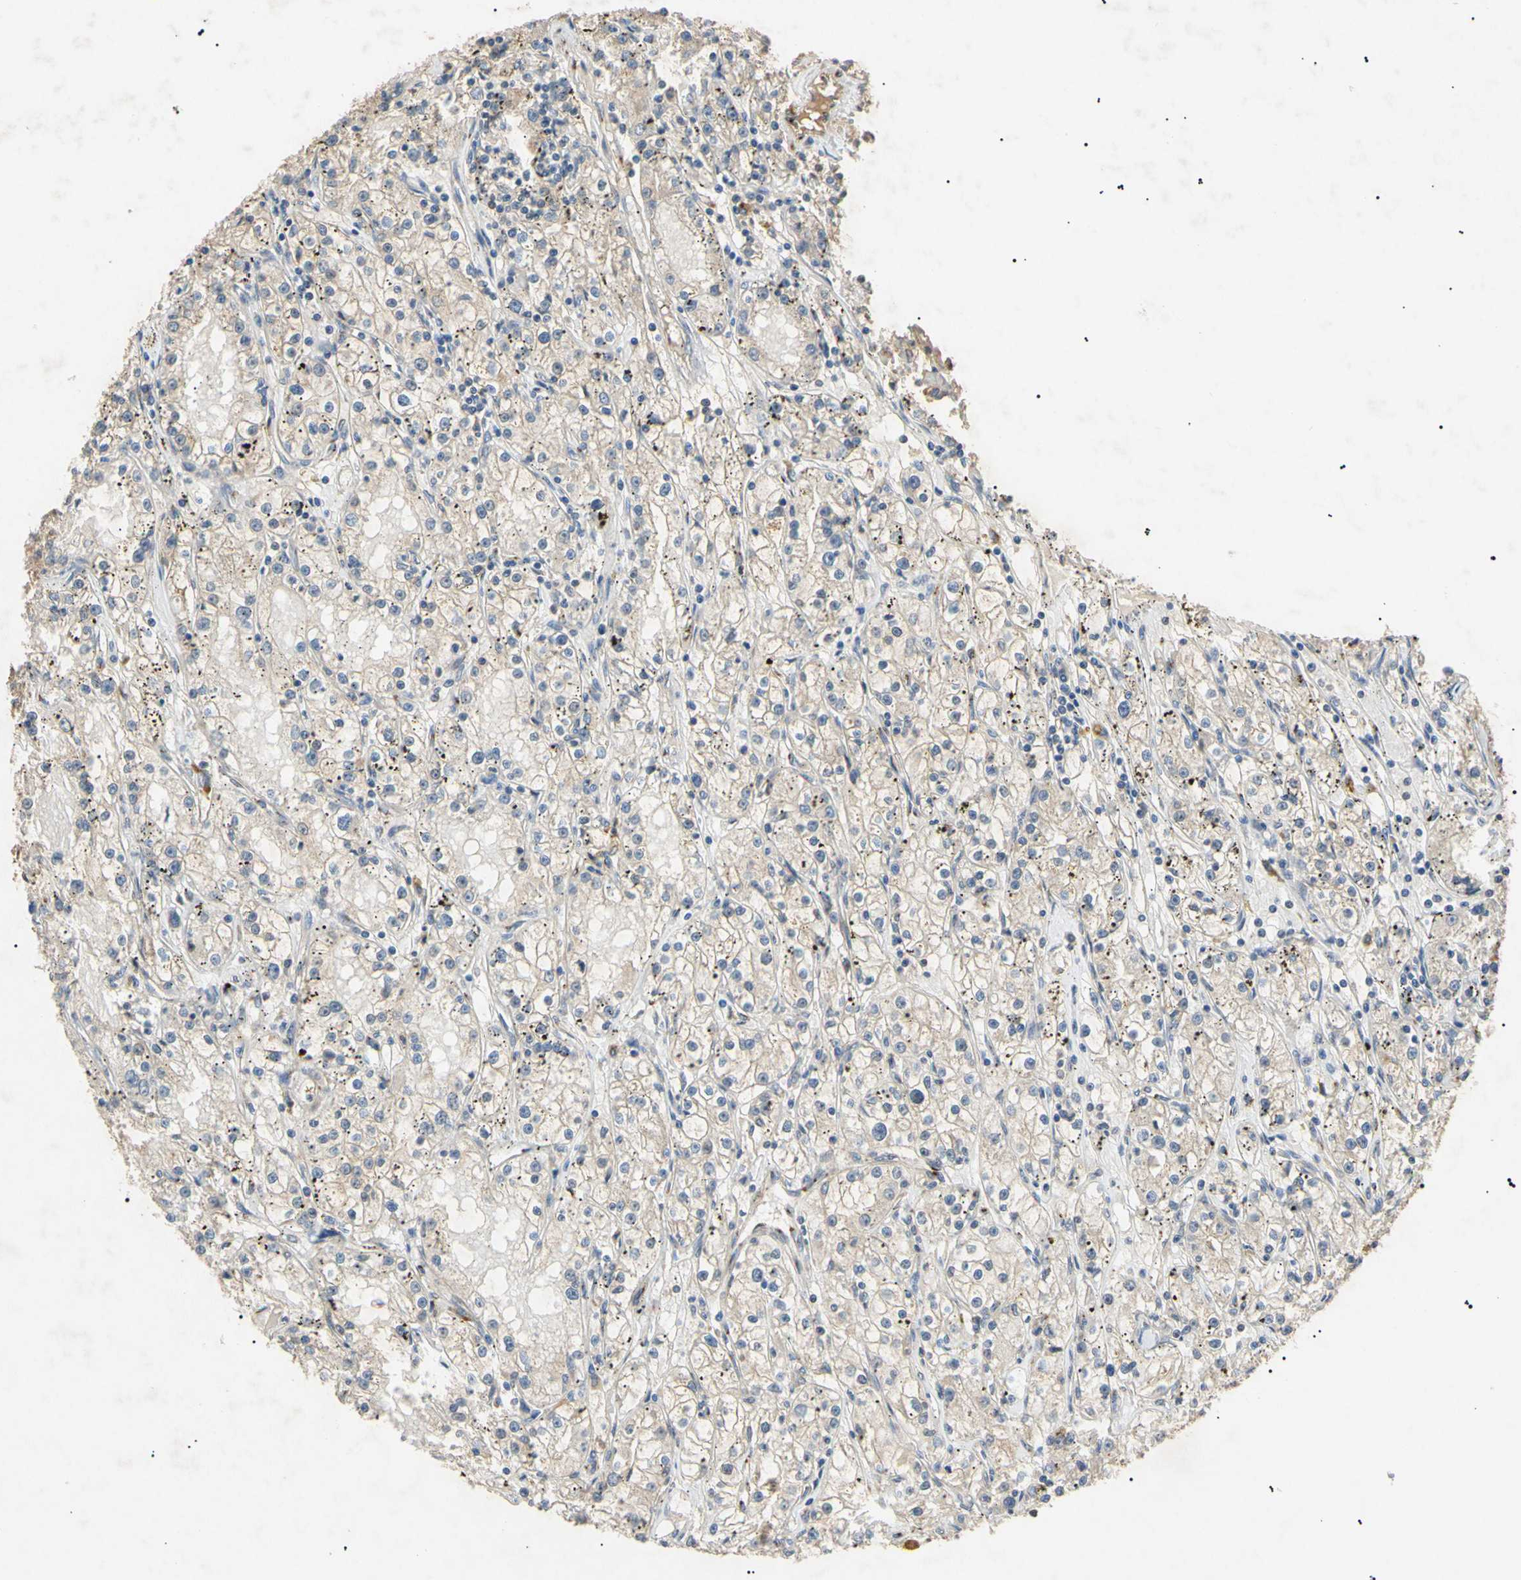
{"staining": {"intensity": "moderate", "quantity": "25%-75%", "location": "cytoplasmic/membranous"}, "tissue": "renal cancer", "cell_type": "Tumor cells", "image_type": "cancer", "snomed": [{"axis": "morphology", "description": "Adenocarcinoma, NOS"}, {"axis": "topography", "description": "Kidney"}], "caption": "A brown stain highlights moderate cytoplasmic/membranous staining of a protein in human renal adenocarcinoma tumor cells. The protein is stained brown, and the nuclei are stained in blue (DAB IHC with brightfield microscopy, high magnification).", "gene": "TUBB4A", "patient": {"sex": "male", "age": 56}}